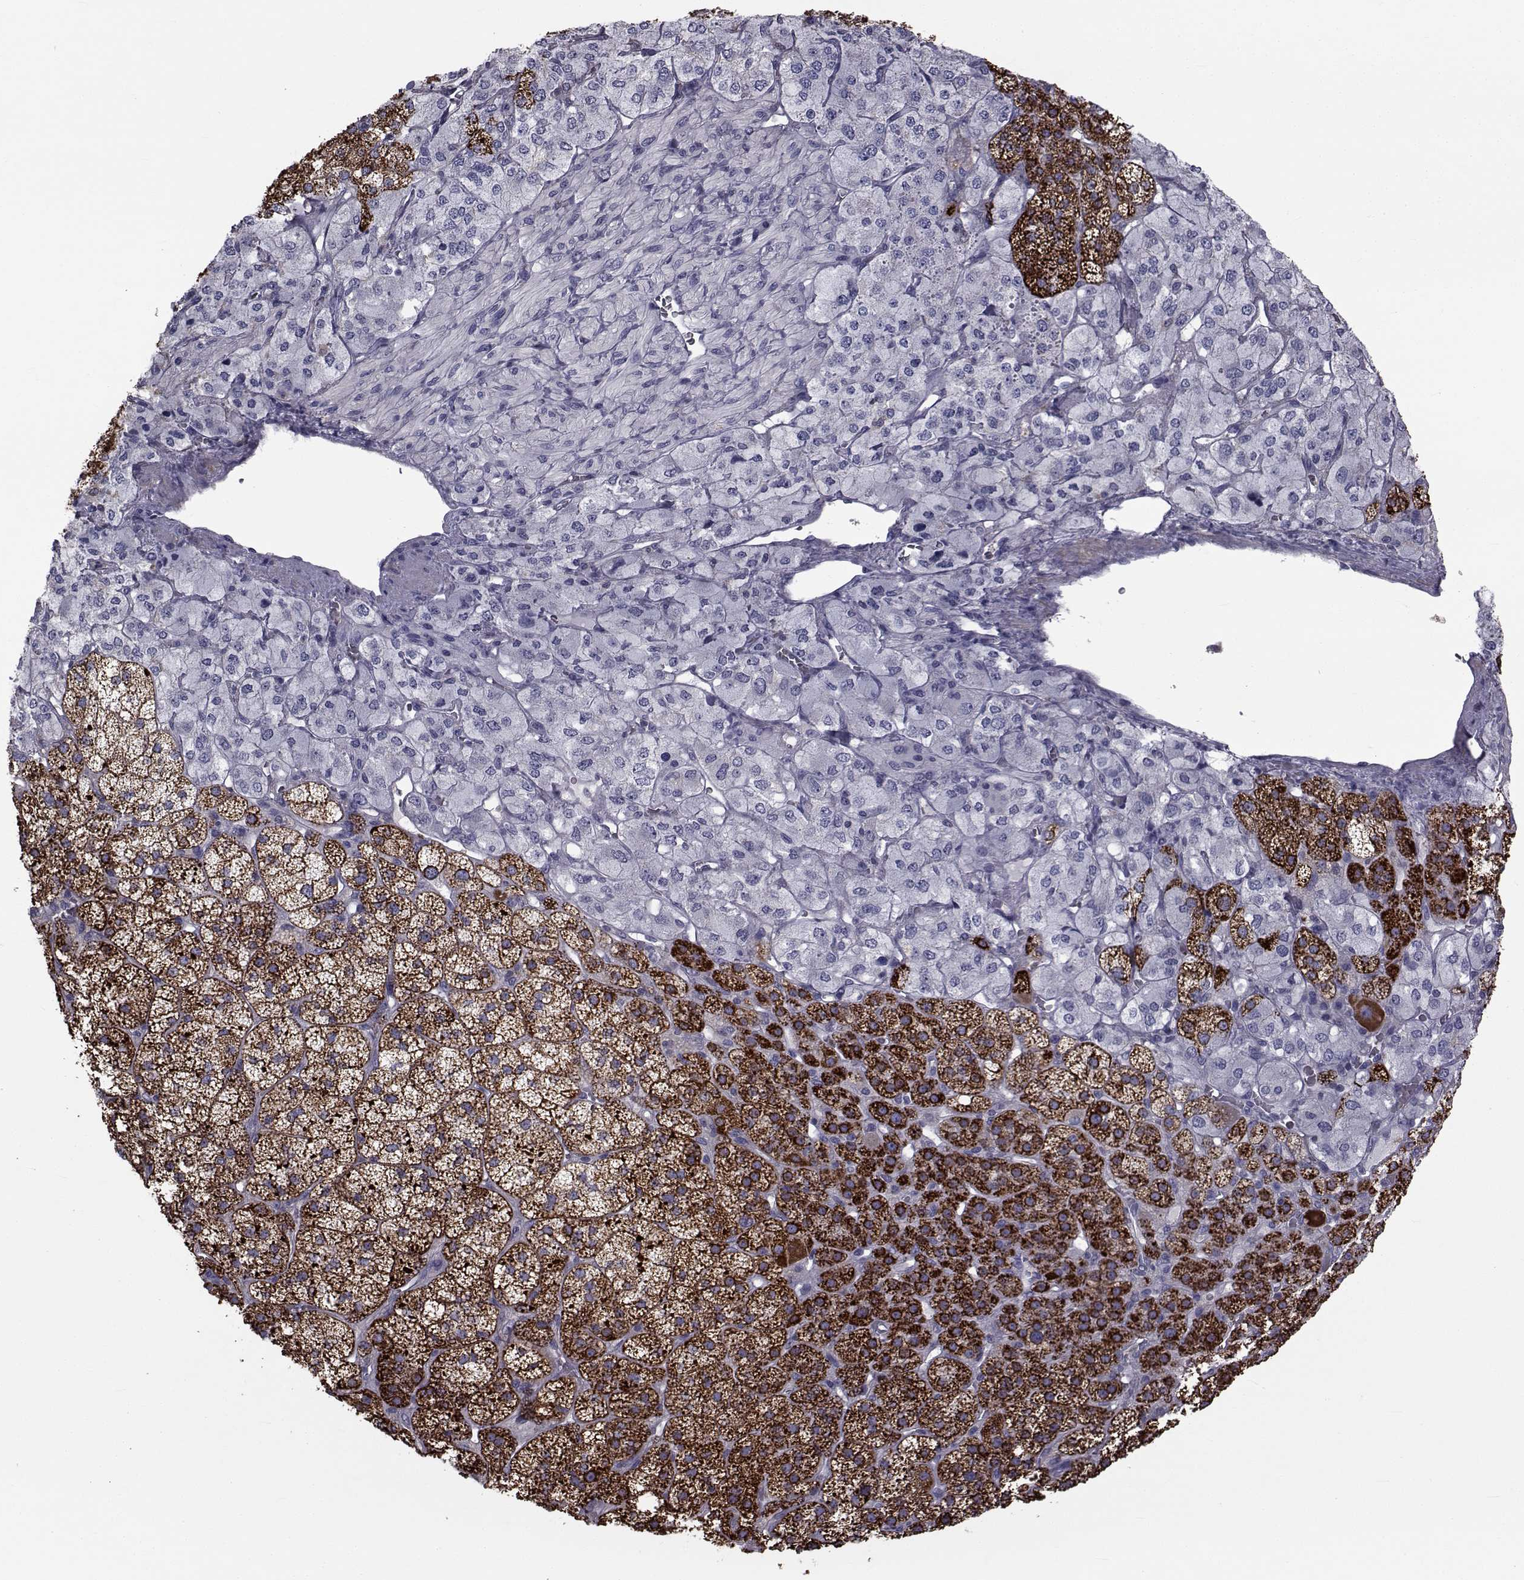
{"staining": {"intensity": "strong", "quantity": "25%-75%", "location": "cytoplasmic/membranous"}, "tissue": "adrenal gland", "cell_type": "Glandular cells", "image_type": "normal", "snomed": [{"axis": "morphology", "description": "Normal tissue, NOS"}, {"axis": "topography", "description": "Adrenal gland"}], "caption": "The micrograph exhibits a brown stain indicating the presence of a protein in the cytoplasmic/membranous of glandular cells in adrenal gland. (Brightfield microscopy of DAB IHC at high magnification).", "gene": "FDXR", "patient": {"sex": "female", "age": 60}}